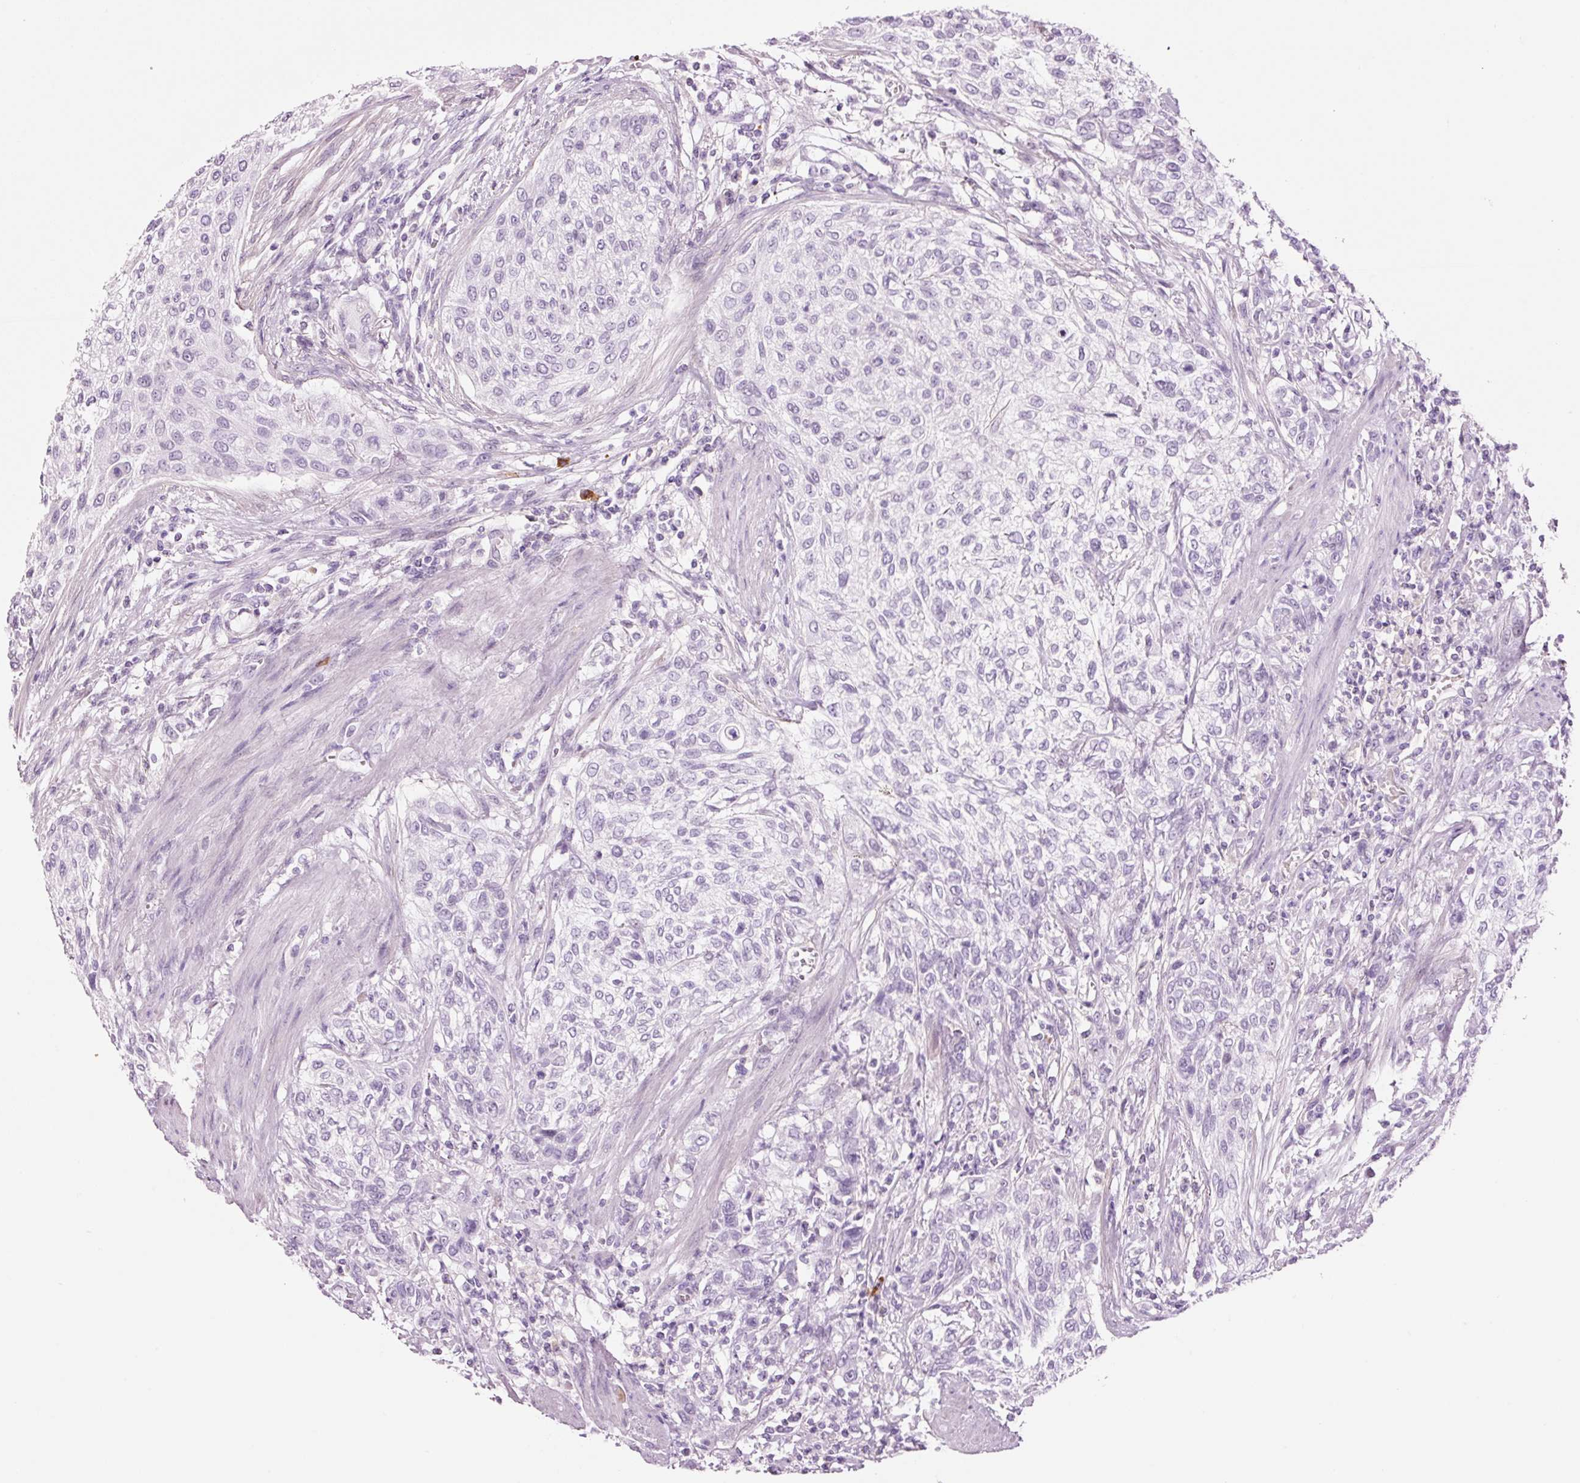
{"staining": {"intensity": "negative", "quantity": "none", "location": "none"}, "tissue": "urothelial cancer", "cell_type": "Tumor cells", "image_type": "cancer", "snomed": [{"axis": "morphology", "description": "Urothelial carcinoma, High grade"}, {"axis": "topography", "description": "Urinary bladder"}], "caption": "The micrograph reveals no significant expression in tumor cells of urothelial carcinoma (high-grade).", "gene": "KLF1", "patient": {"sex": "male", "age": 35}}